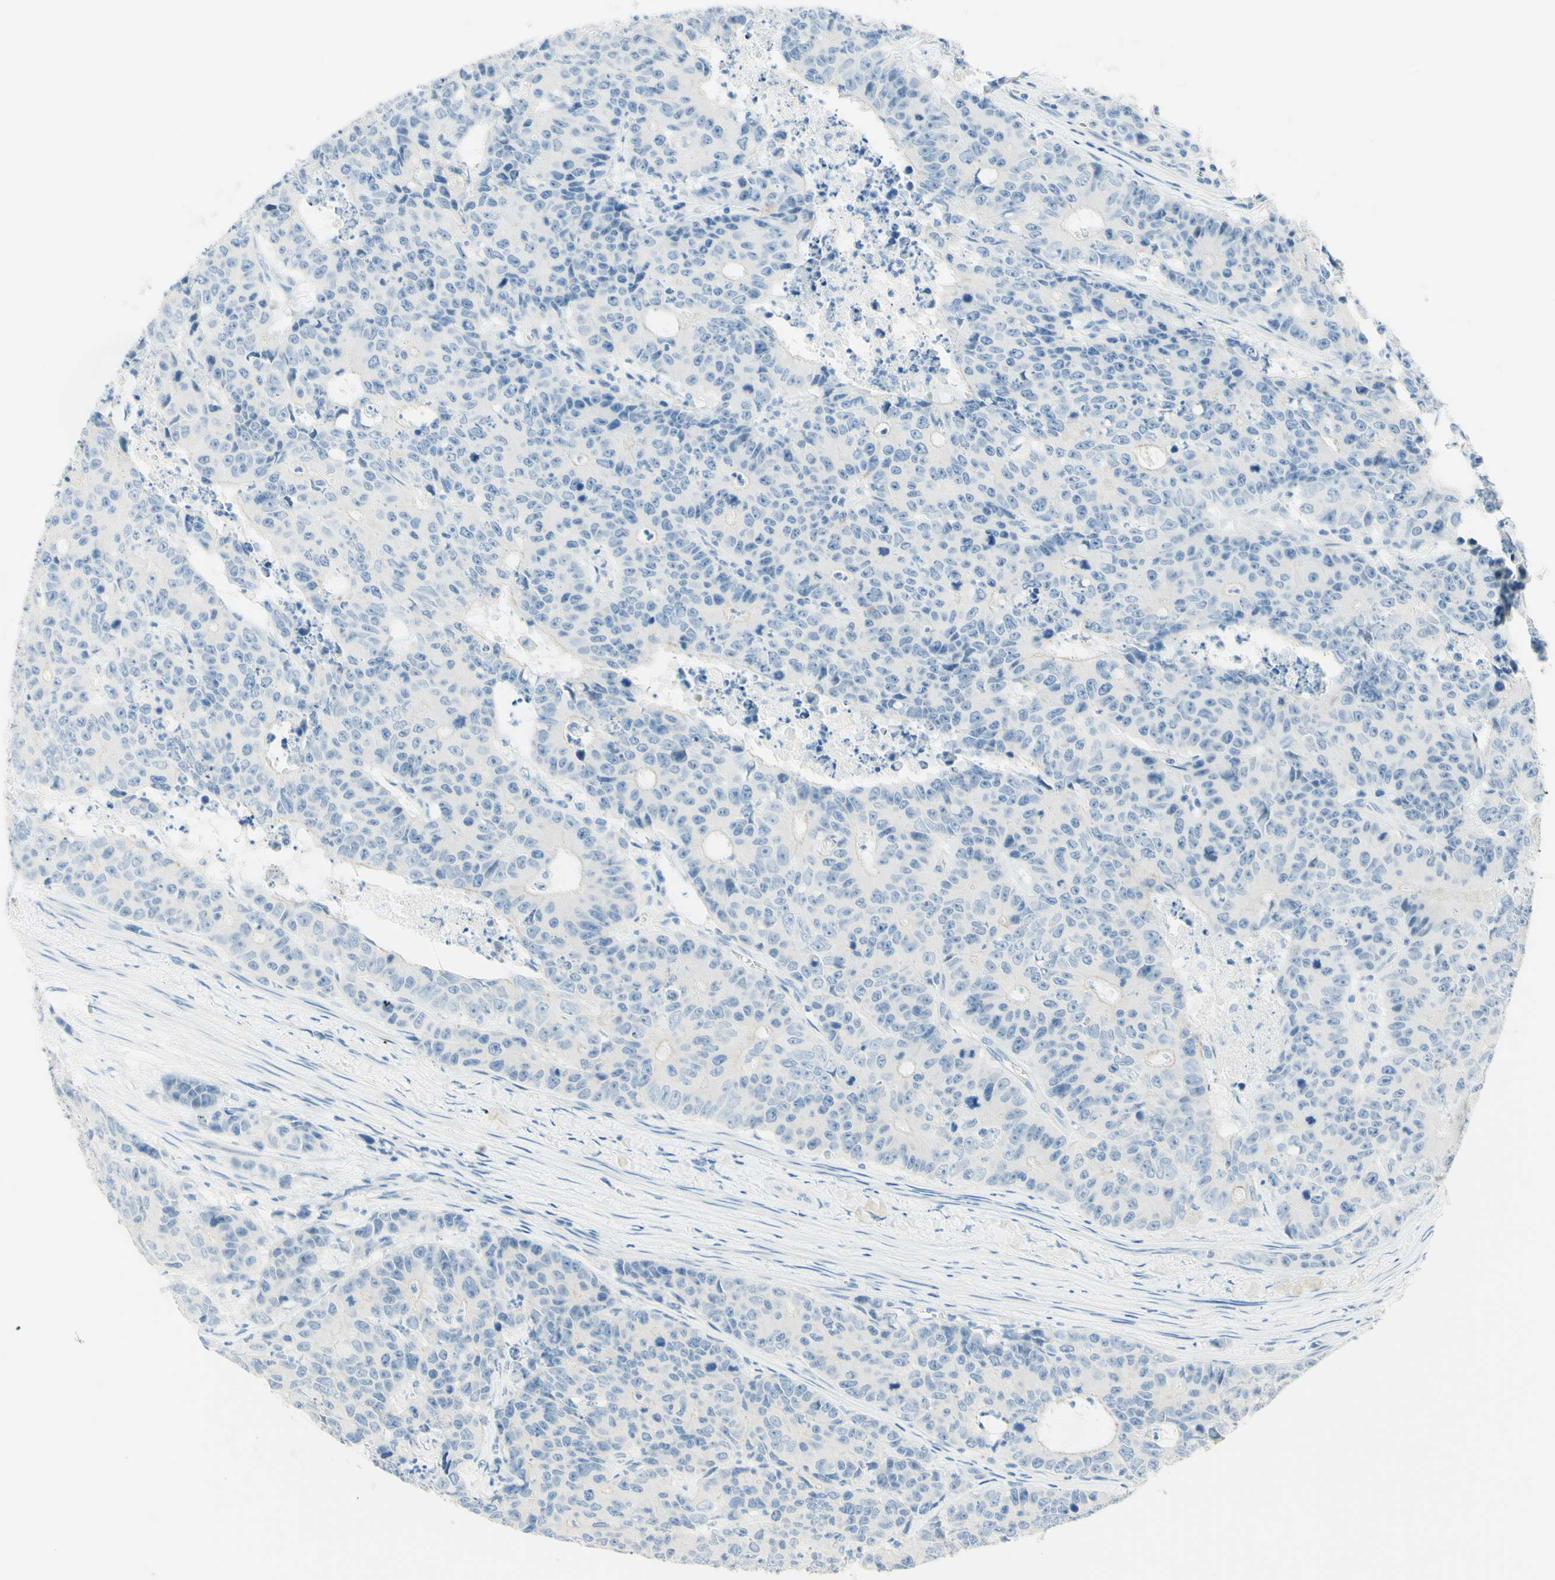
{"staining": {"intensity": "negative", "quantity": "none", "location": "none"}, "tissue": "colorectal cancer", "cell_type": "Tumor cells", "image_type": "cancer", "snomed": [{"axis": "morphology", "description": "Adenocarcinoma, NOS"}, {"axis": "topography", "description": "Colon"}], "caption": "Immunohistochemistry micrograph of colorectal cancer (adenocarcinoma) stained for a protein (brown), which displays no expression in tumor cells.", "gene": "TMEM132D", "patient": {"sex": "female", "age": 86}}